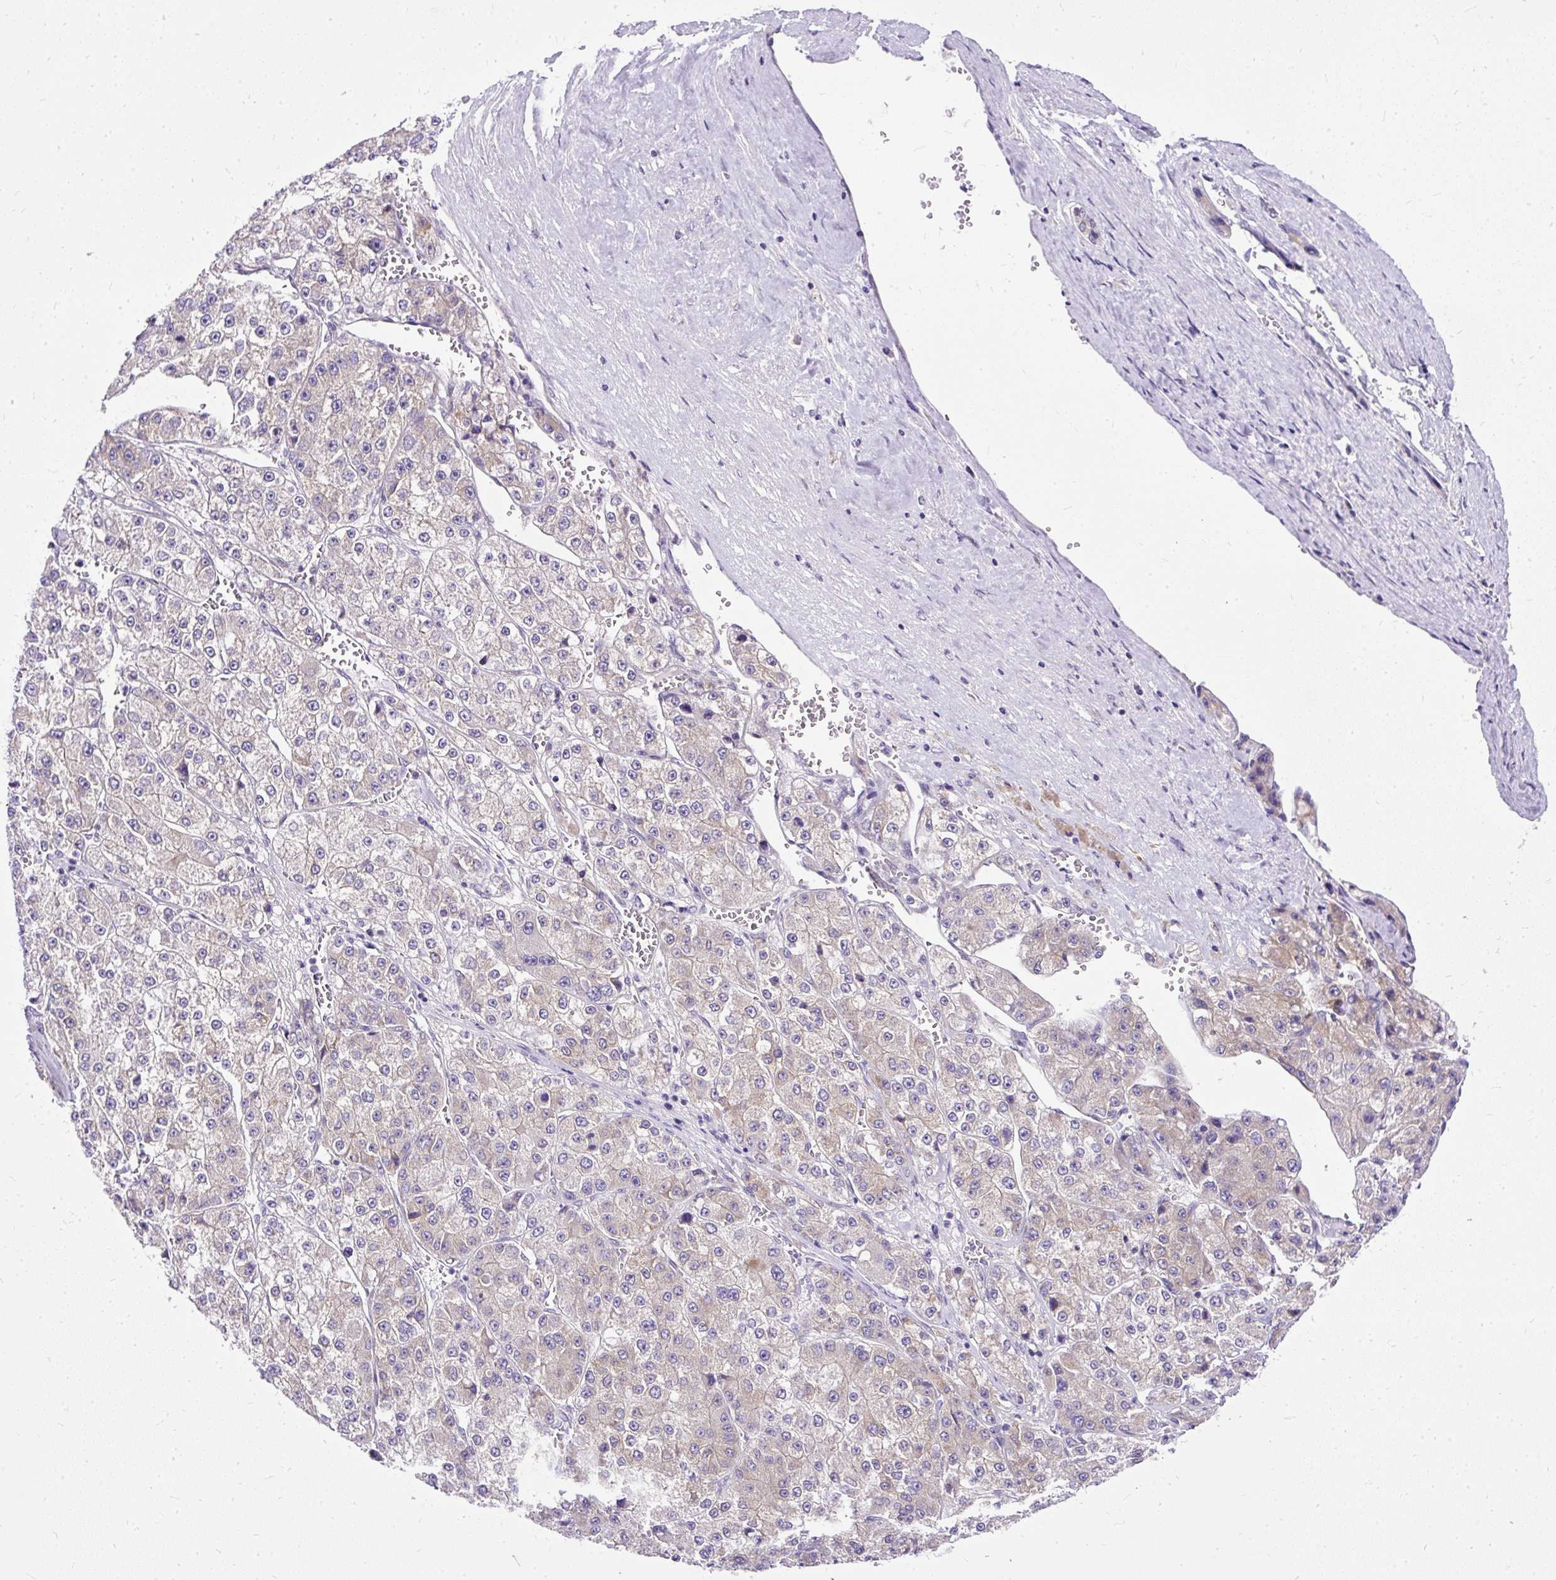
{"staining": {"intensity": "negative", "quantity": "none", "location": "none"}, "tissue": "liver cancer", "cell_type": "Tumor cells", "image_type": "cancer", "snomed": [{"axis": "morphology", "description": "Carcinoma, Hepatocellular, NOS"}, {"axis": "topography", "description": "Liver"}], "caption": "Tumor cells are negative for brown protein staining in liver cancer (hepatocellular carcinoma). (Stains: DAB immunohistochemistry with hematoxylin counter stain, Microscopy: brightfield microscopy at high magnification).", "gene": "AMFR", "patient": {"sex": "female", "age": 73}}